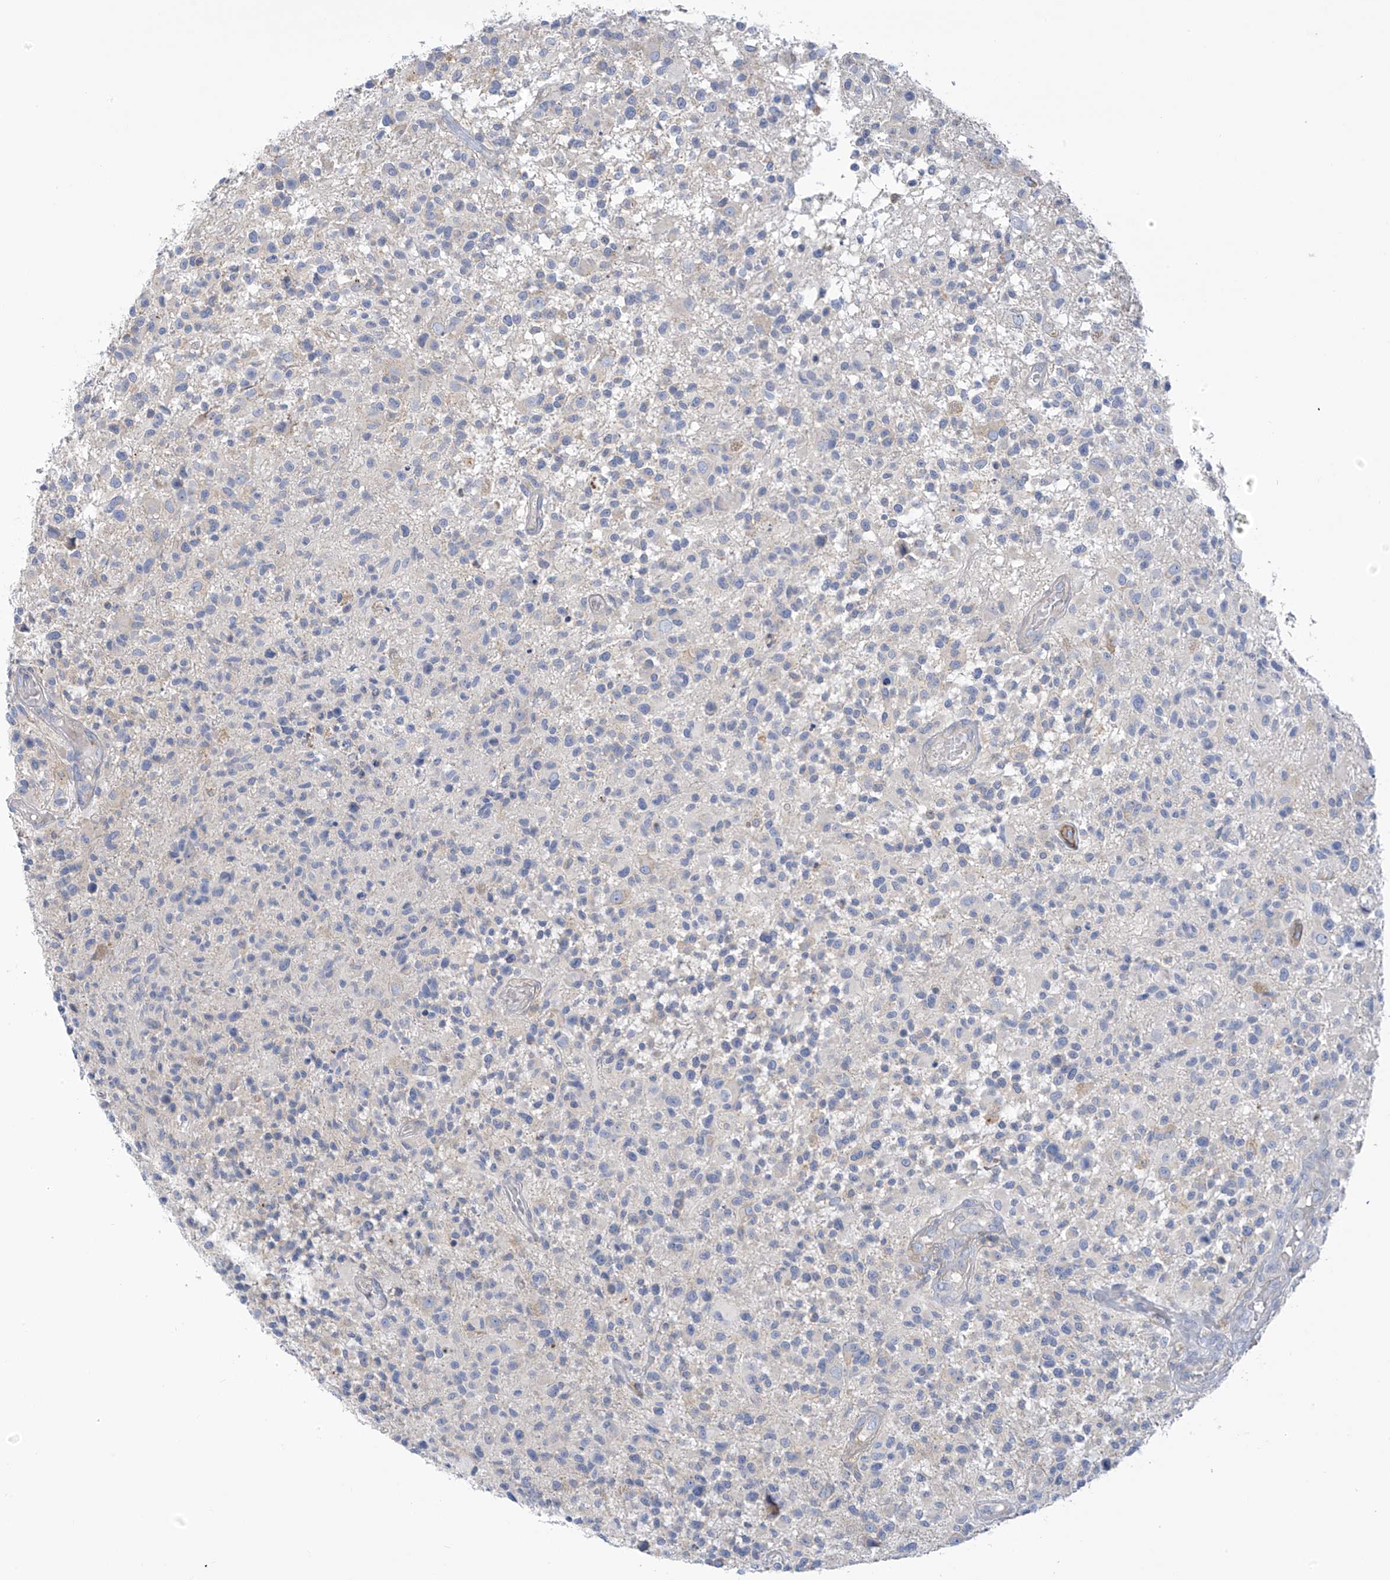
{"staining": {"intensity": "negative", "quantity": "none", "location": "none"}, "tissue": "glioma", "cell_type": "Tumor cells", "image_type": "cancer", "snomed": [{"axis": "morphology", "description": "Glioma, malignant, High grade"}, {"axis": "morphology", "description": "Glioblastoma, NOS"}, {"axis": "topography", "description": "Brain"}], "caption": "DAB immunohistochemical staining of high-grade glioma (malignant) reveals no significant positivity in tumor cells.", "gene": "SLC6A12", "patient": {"sex": "male", "age": 60}}